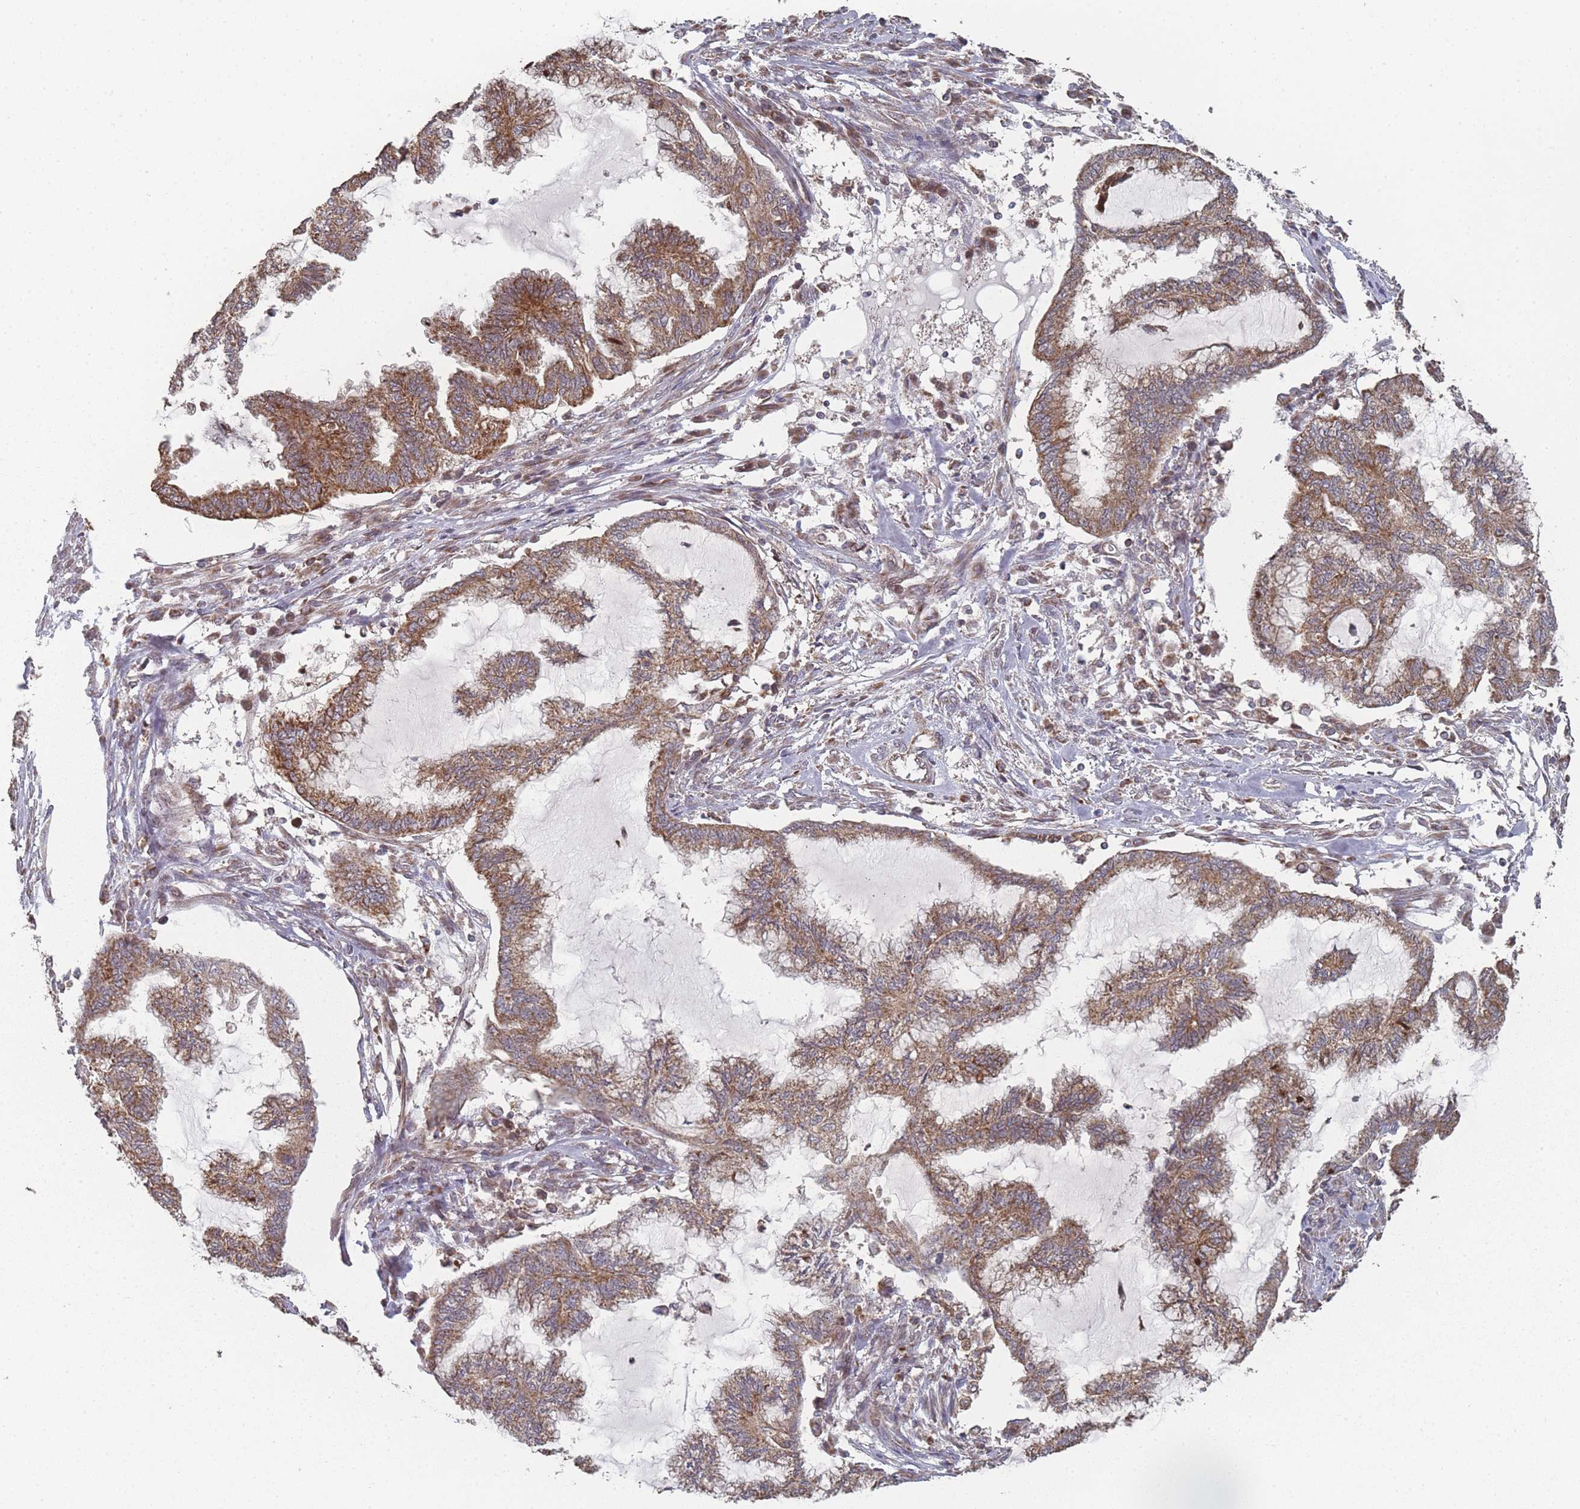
{"staining": {"intensity": "moderate", "quantity": ">75%", "location": "cytoplasmic/membranous"}, "tissue": "endometrial cancer", "cell_type": "Tumor cells", "image_type": "cancer", "snomed": [{"axis": "morphology", "description": "Adenocarcinoma, NOS"}, {"axis": "topography", "description": "Endometrium"}], "caption": "The immunohistochemical stain shows moderate cytoplasmic/membranous expression in tumor cells of endometrial cancer tissue.", "gene": "PSMB3", "patient": {"sex": "female", "age": 86}}